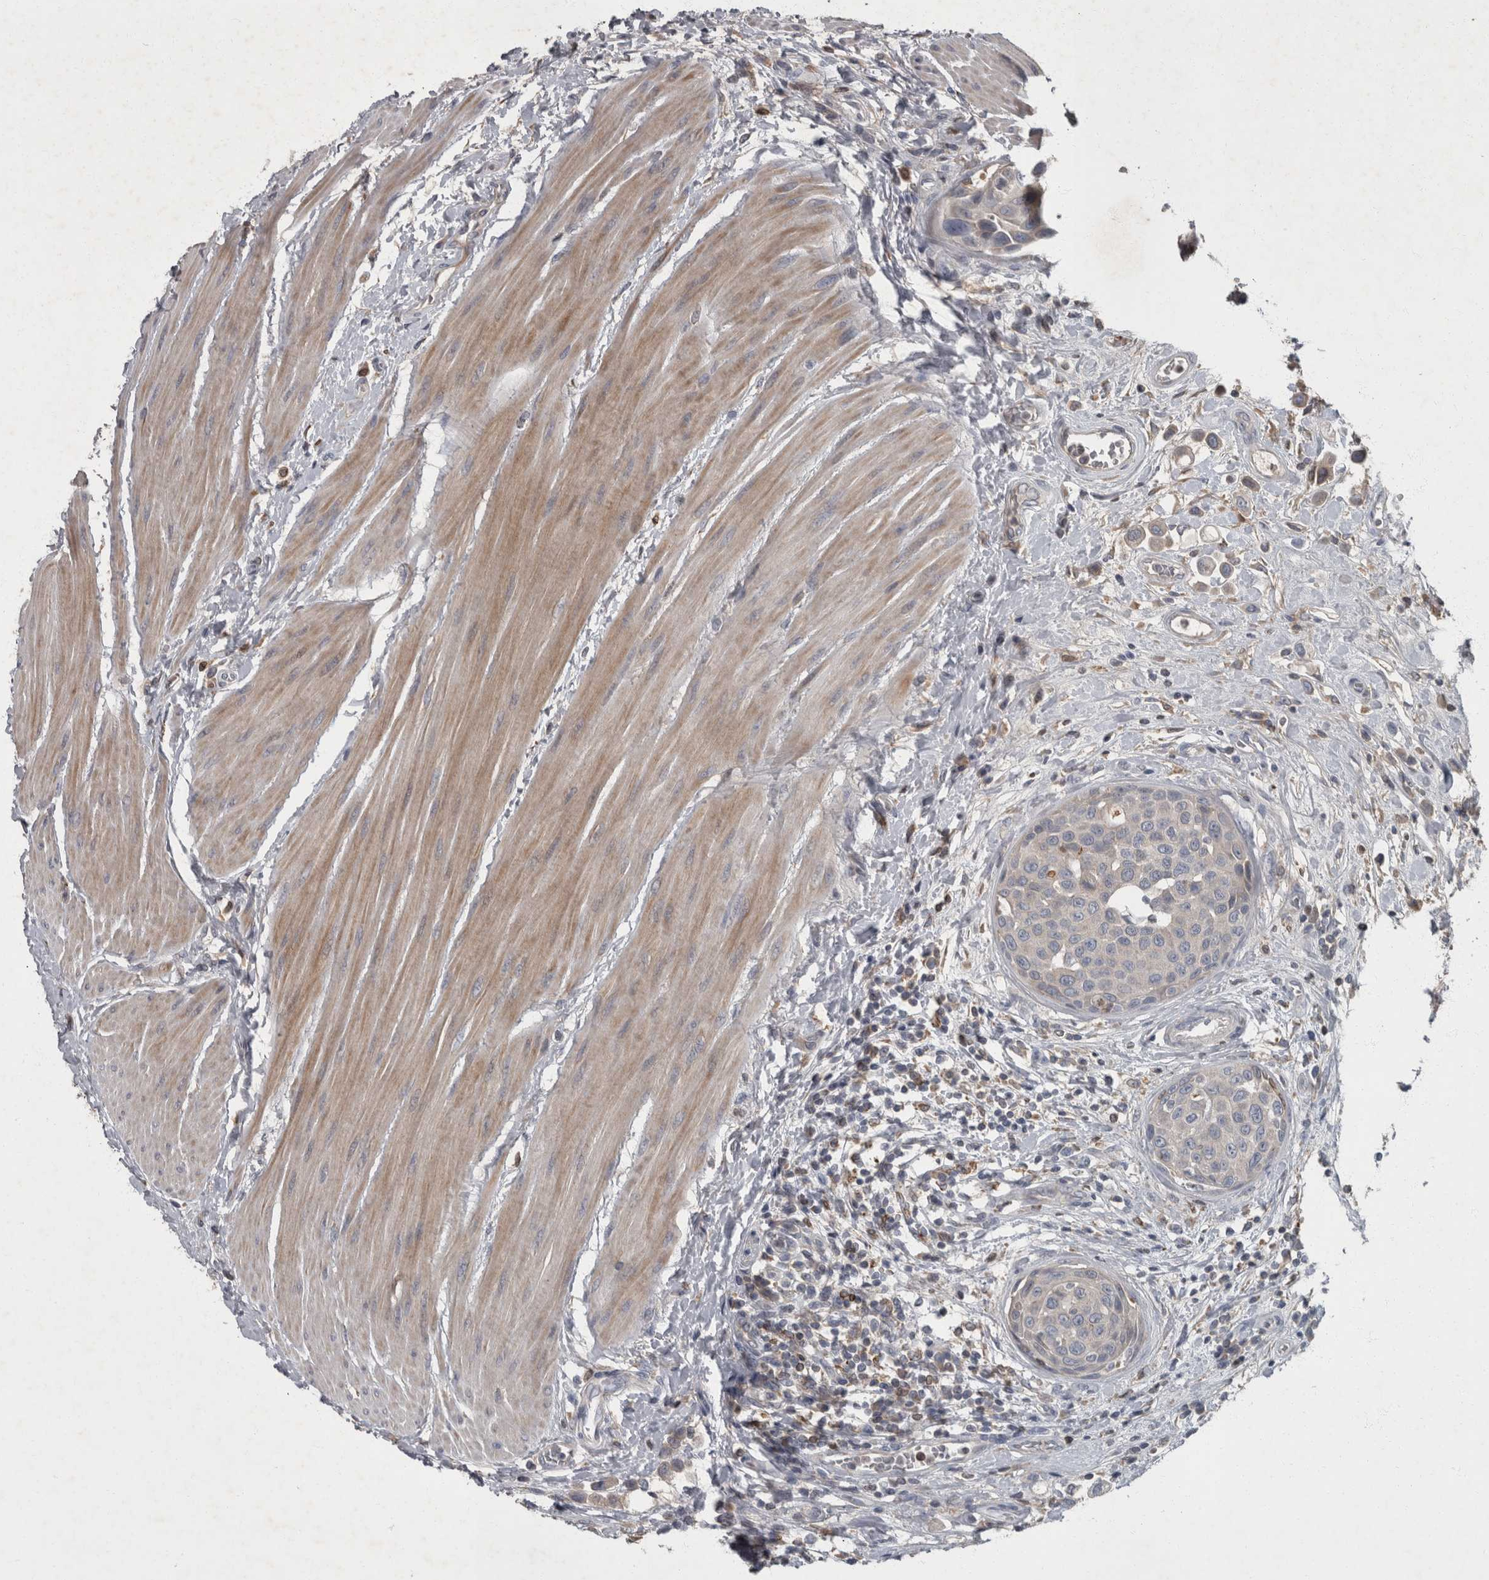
{"staining": {"intensity": "negative", "quantity": "none", "location": "none"}, "tissue": "urothelial cancer", "cell_type": "Tumor cells", "image_type": "cancer", "snomed": [{"axis": "morphology", "description": "Urothelial carcinoma, High grade"}, {"axis": "topography", "description": "Urinary bladder"}], "caption": "Tumor cells are negative for protein expression in human urothelial carcinoma (high-grade). (Stains: DAB immunohistochemistry (IHC) with hematoxylin counter stain, Microscopy: brightfield microscopy at high magnification).", "gene": "PPP1R3C", "patient": {"sex": "male", "age": 50}}